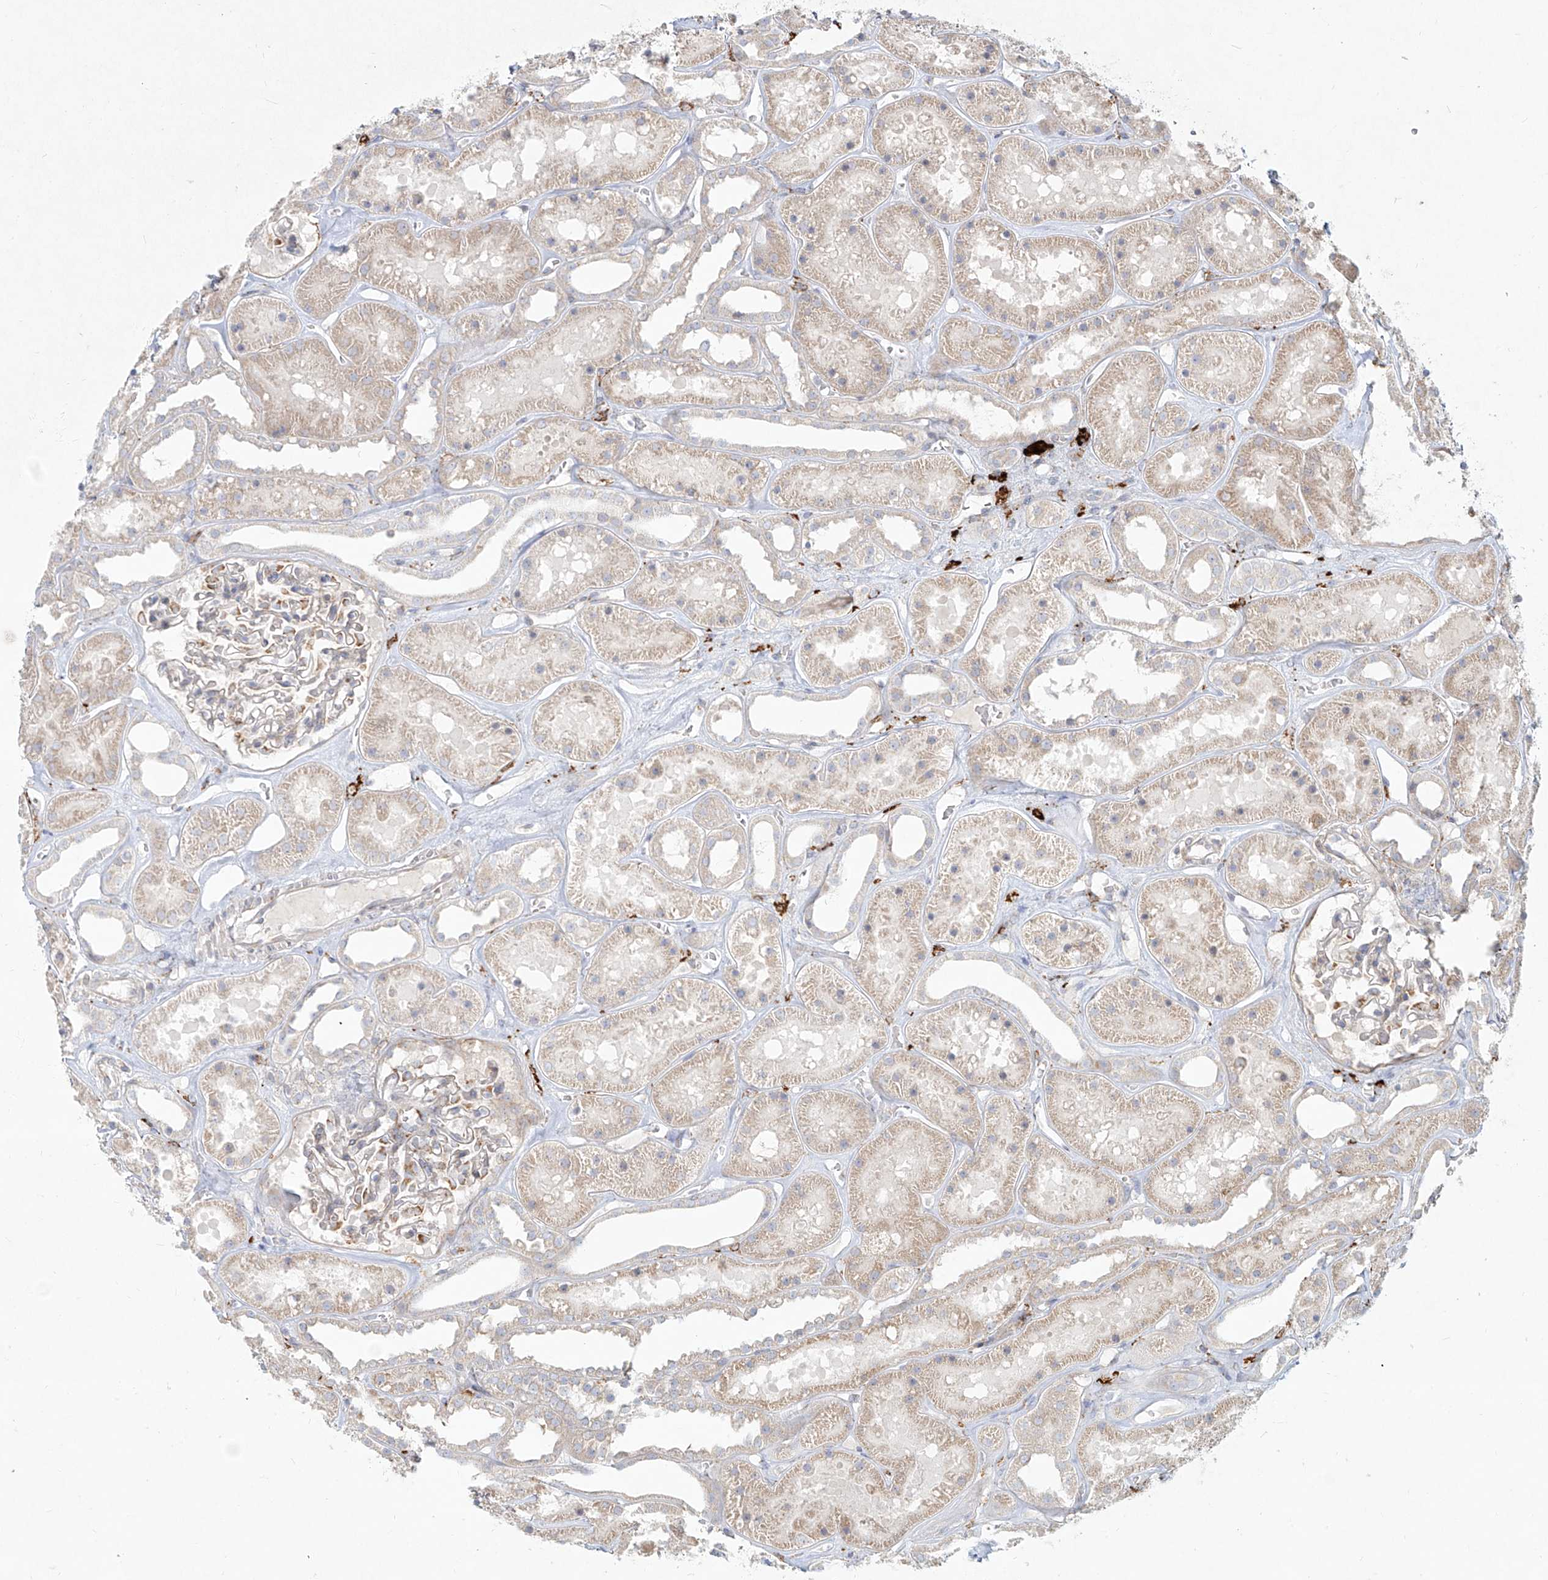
{"staining": {"intensity": "weak", "quantity": "<25%", "location": "cytoplasmic/membranous"}, "tissue": "kidney", "cell_type": "Cells in glomeruli", "image_type": "normal", "snomed": [{"axis": "morphology", "description": "Normal tissue, NOS"}, {"axis": "topography", "description": "Kidney"}], "caption": "Immunohistochemistry of normal kidney shows no positivity in cells in glomeruli. The staining was performed using DAB to visualize the protein expression in brown, while the nuclei were stained in blue with hematoxylin (Magnification: 20x).", "gene": "CD209", "patient": {"sex": "female", "age": 41}}